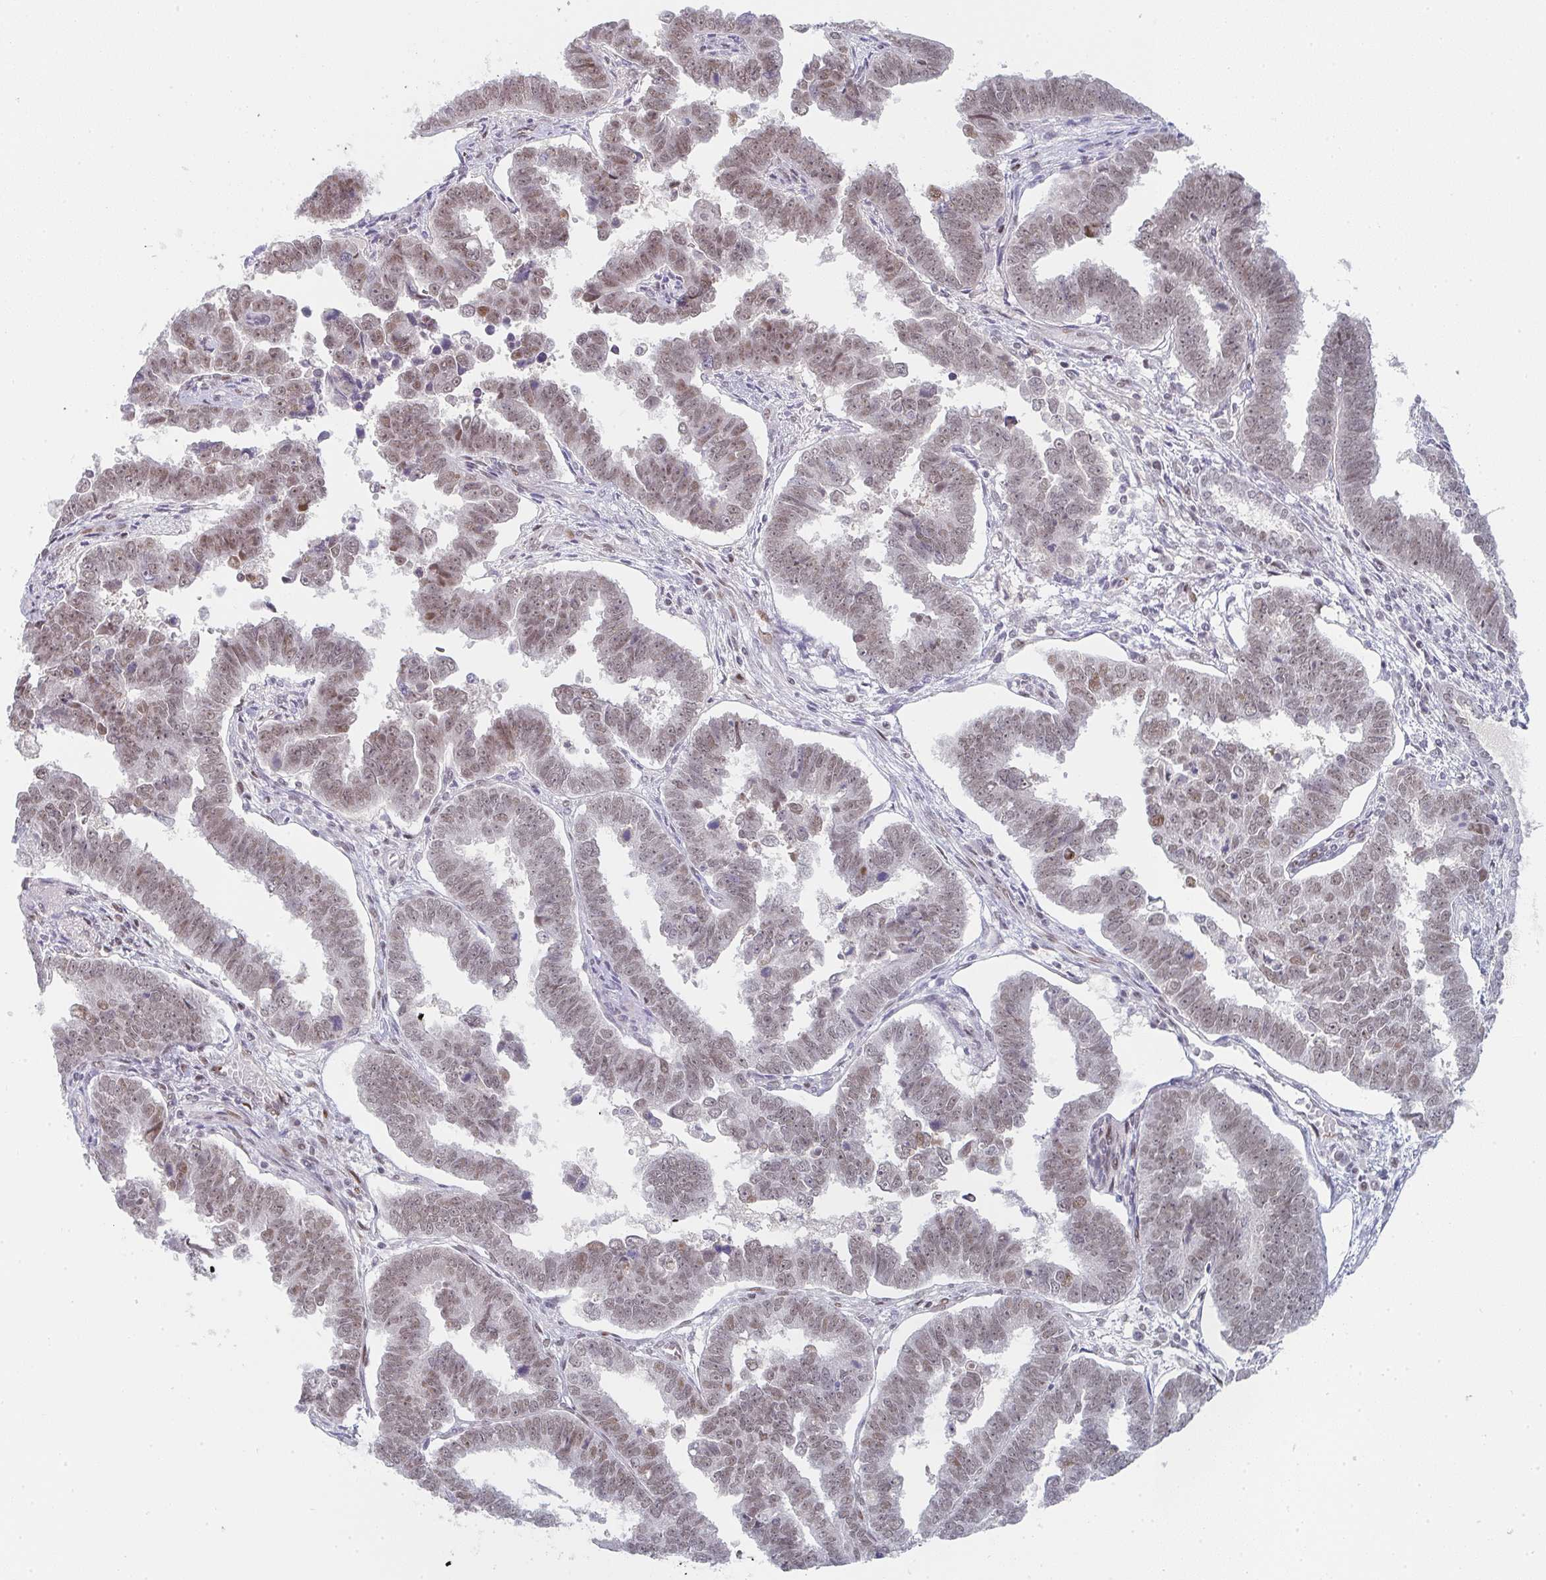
{"staining": {"intensity": "weak", "quantity": ">75%", "location": "nuclear"}, "tissue": "endometrial cancer", "cell_type": "Tumor cells", "image_type": "cancer", "snomed": [{"axis": "morphology", "description": "Adenocarcinoma, NOS"}, {"axis": "topography", "description": "Endometrium"}], "caption": "Protein positivity by immunohistochemistry (IHC) exhibits weak nuclear staining in about >75% of tumor cells in adenocarcinoma (endometrial).", "gene": "LIN54", "patient": {"sex": "female", "age": 75}}